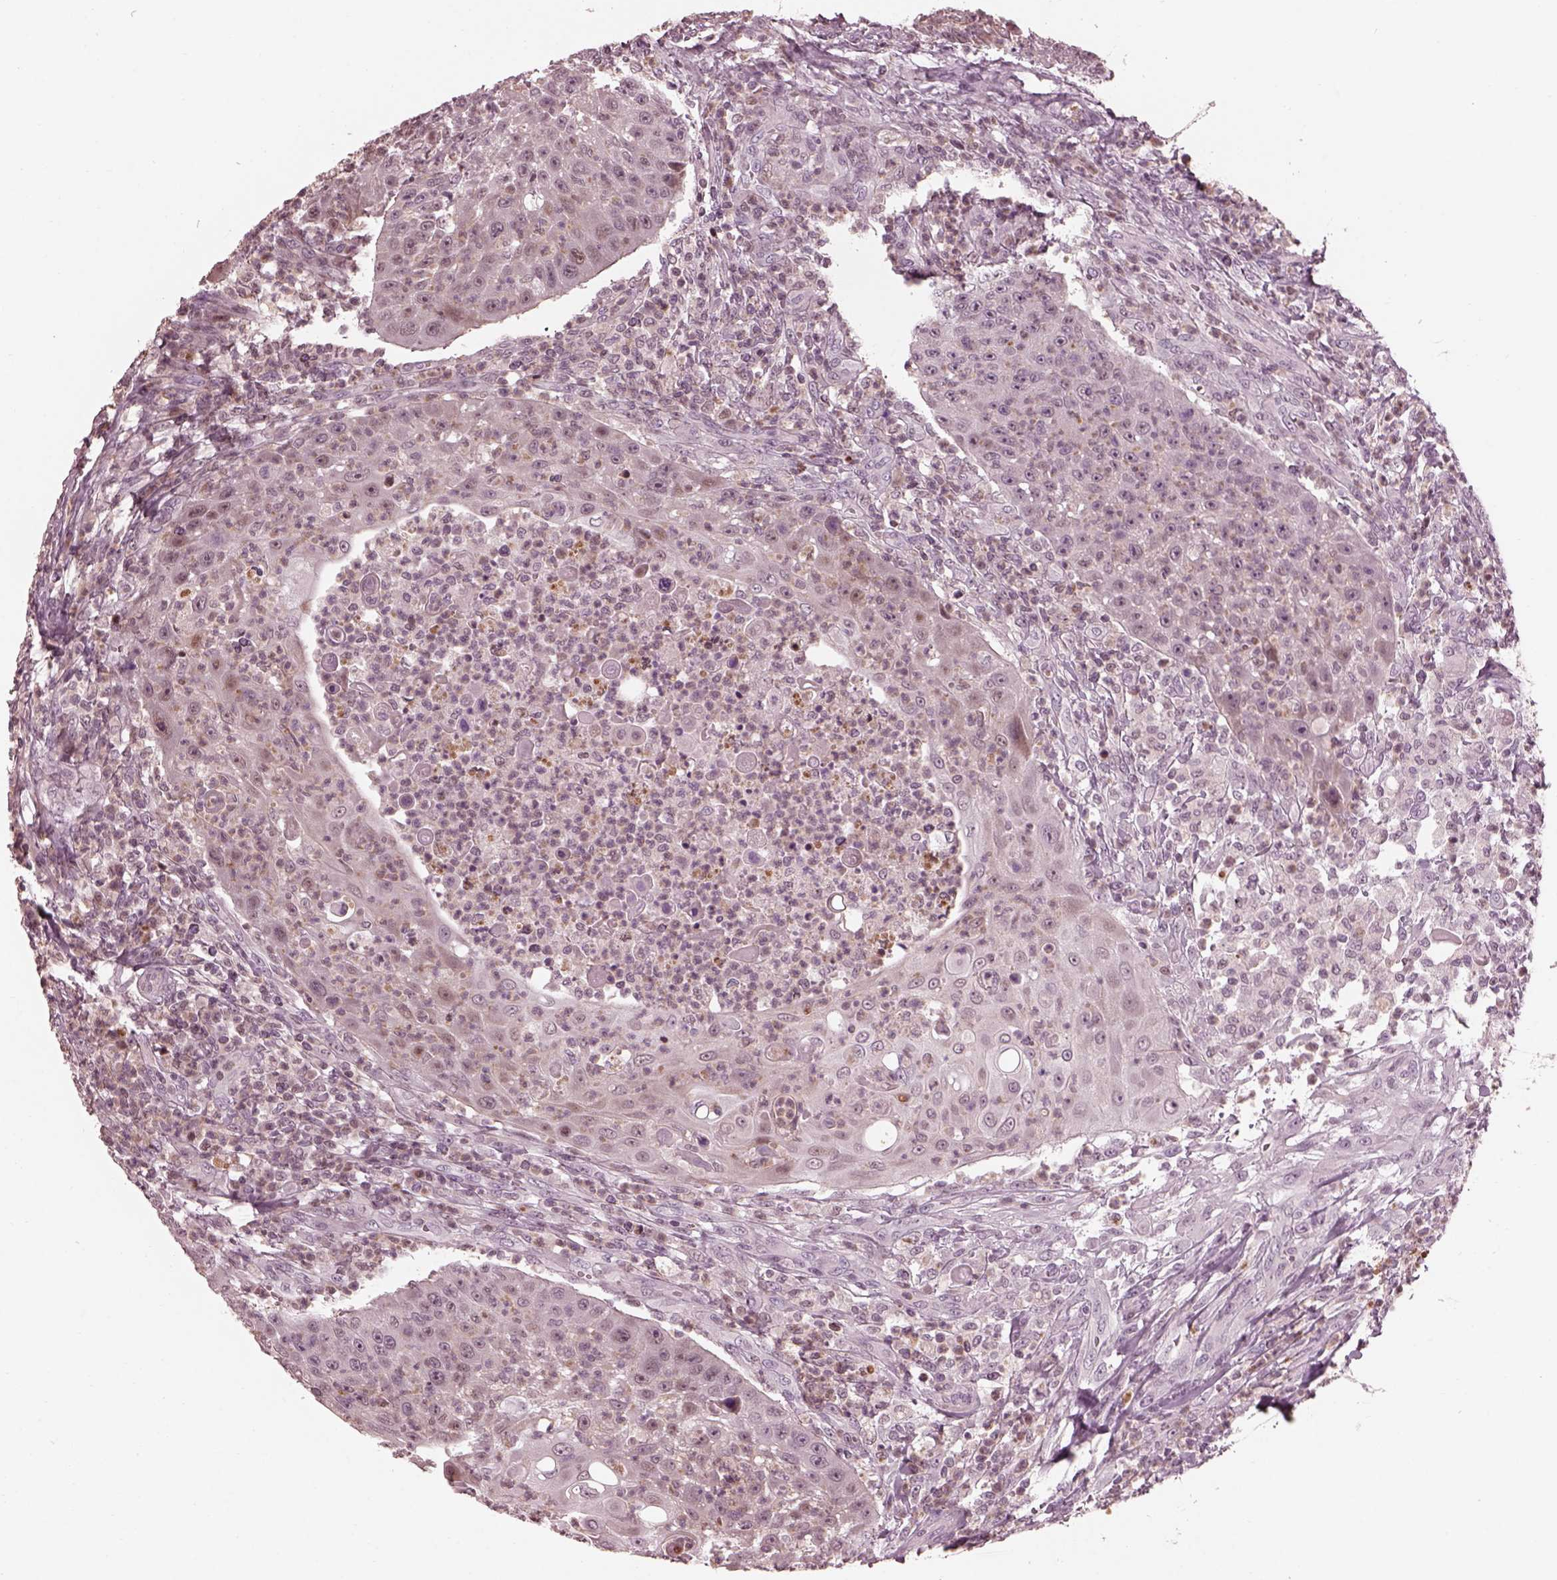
{"staining": {"intensity": "negative", "quantity": "none", "location": "none"}, "tissue": "head and neck cancer", "cell_type": "Tumor cells", "image_type": "cancer", "snomed": [{"axis": "morphology", "description": "Squamous cell carcinoma, NOS"}, {"axis": "topography", "description": "Head-Neck"}], "caption": "Image shows no protein staining in tumor cells of squamous cell carcinoma (head and neck) tissue. Brightfield microscopy of IHC stained with DAB (3,3'-diaminobenzidine) (brown) and hematoxylin (blue), captured at high magnification.", "gene": "BFSP1", "patient": {"sex": "male", "age": 69}}